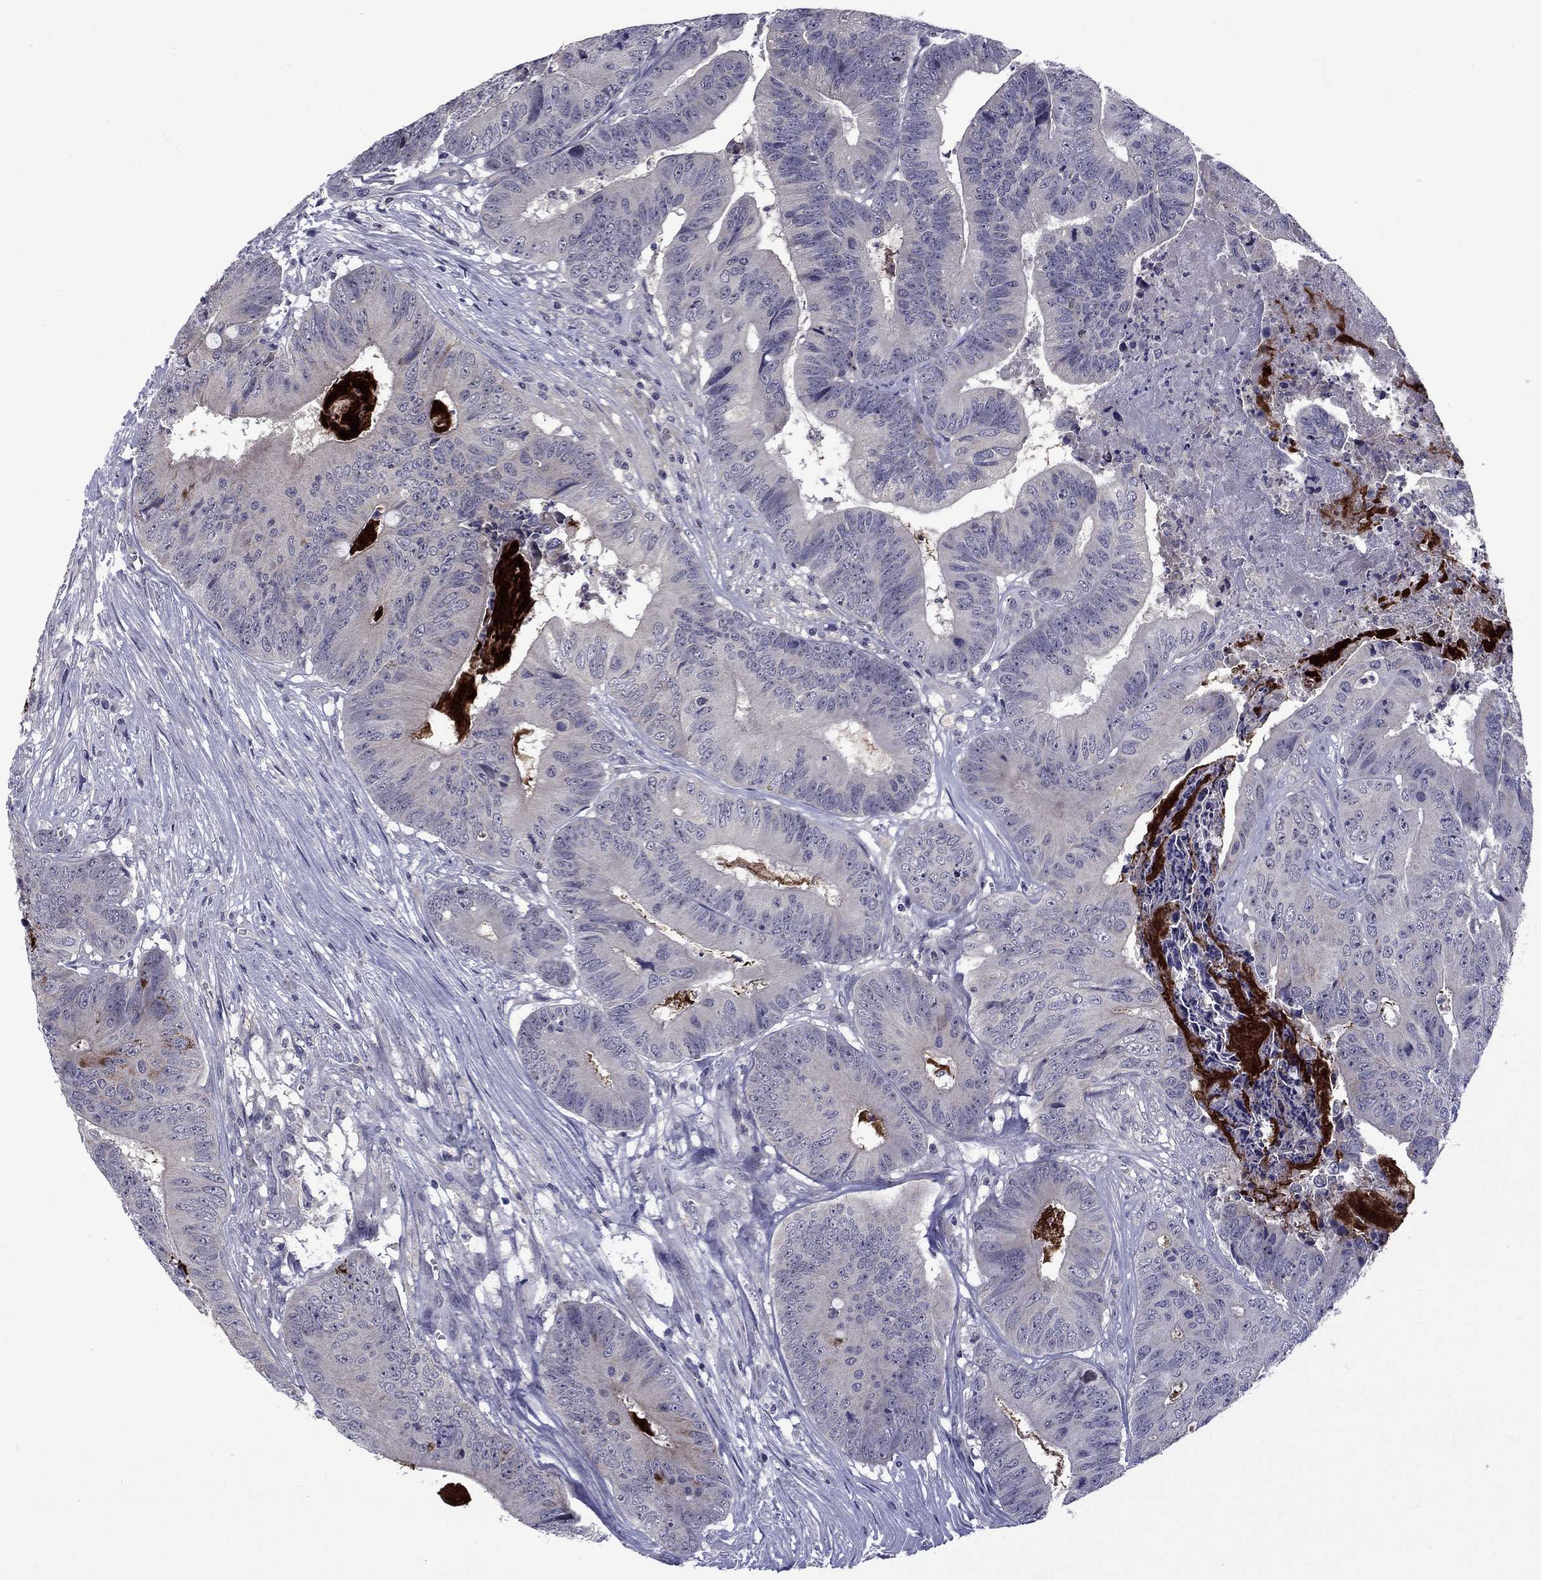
{"staining": {"intensity": "negative", "quantity": "none", "location": "none"}, "tissue": "colorectal cancer", "cell_type": "Tumor cells", "image_type": "cancer", "snomed": [{"axis": "morphology", "description": "Adenocarcinoma, NOS"}, {"axis": "topography", "description": "Colon"}], "caption": "Immunohistochemistry (IHC) histopathology image of human colorectal cancer (adenocarcinoma) stained for a protein (brown), which exhibits no staining in tumor cells.", "gene": "SNTA1", "patient": {"sex": "male", "age": 84}}